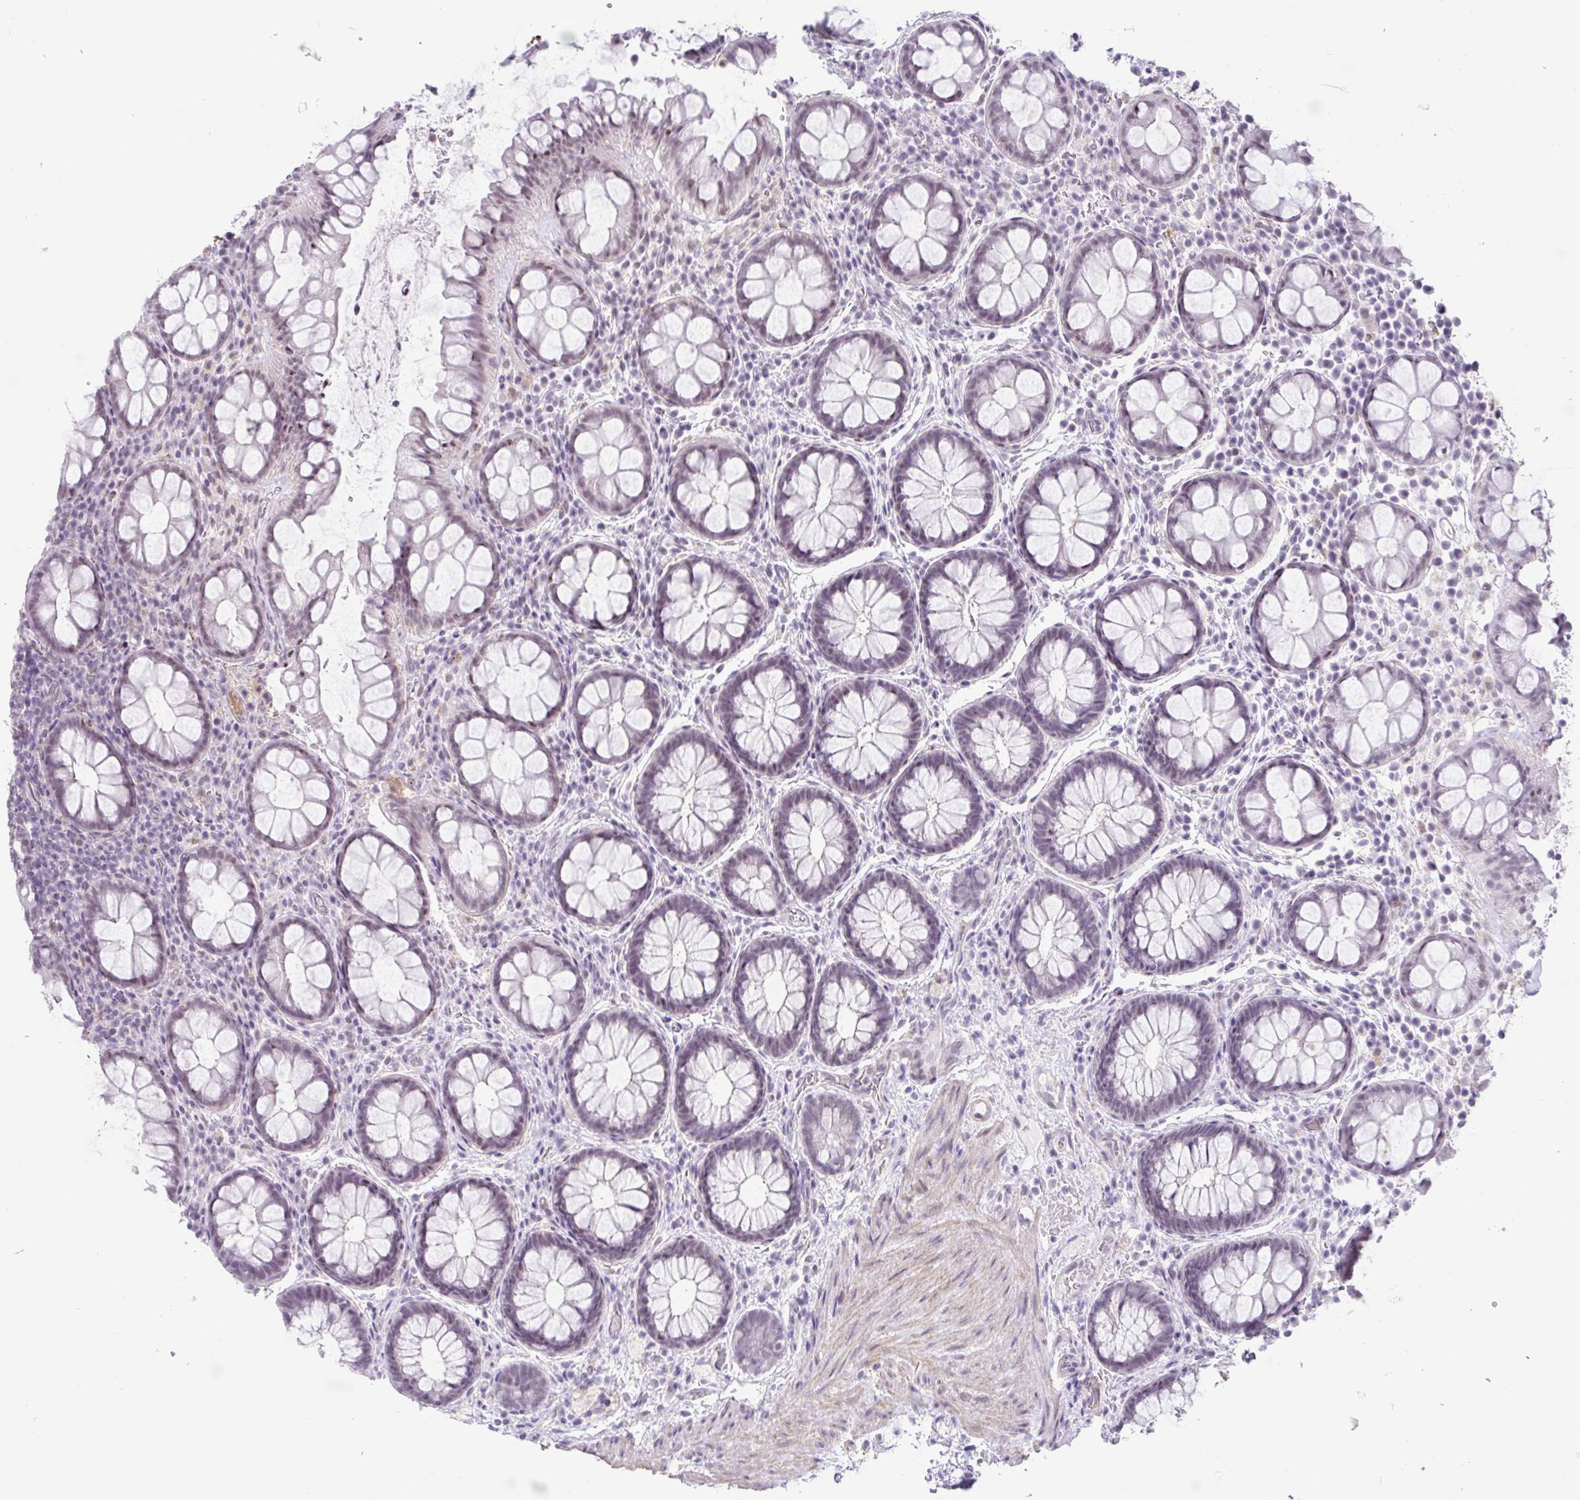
{"staining": {"intensity": "weak", "quantity": "<25%", "location": "nuclear"}, "tissue": "rectum", "cell_type": "Glandular cells", "image_type": "normal", "snomed": [{"axis": "morphology", "description": "Normal tissue, NOS"}, {"axis": "topography", "description": "Rectum"}], "caption": "This is an immunohistochemistry photomicrograph of unremarkable human rectum. There is no staining in glandular cells.", "gene": "DCAF17", "patient": {"sex": "female", "age": 69}}